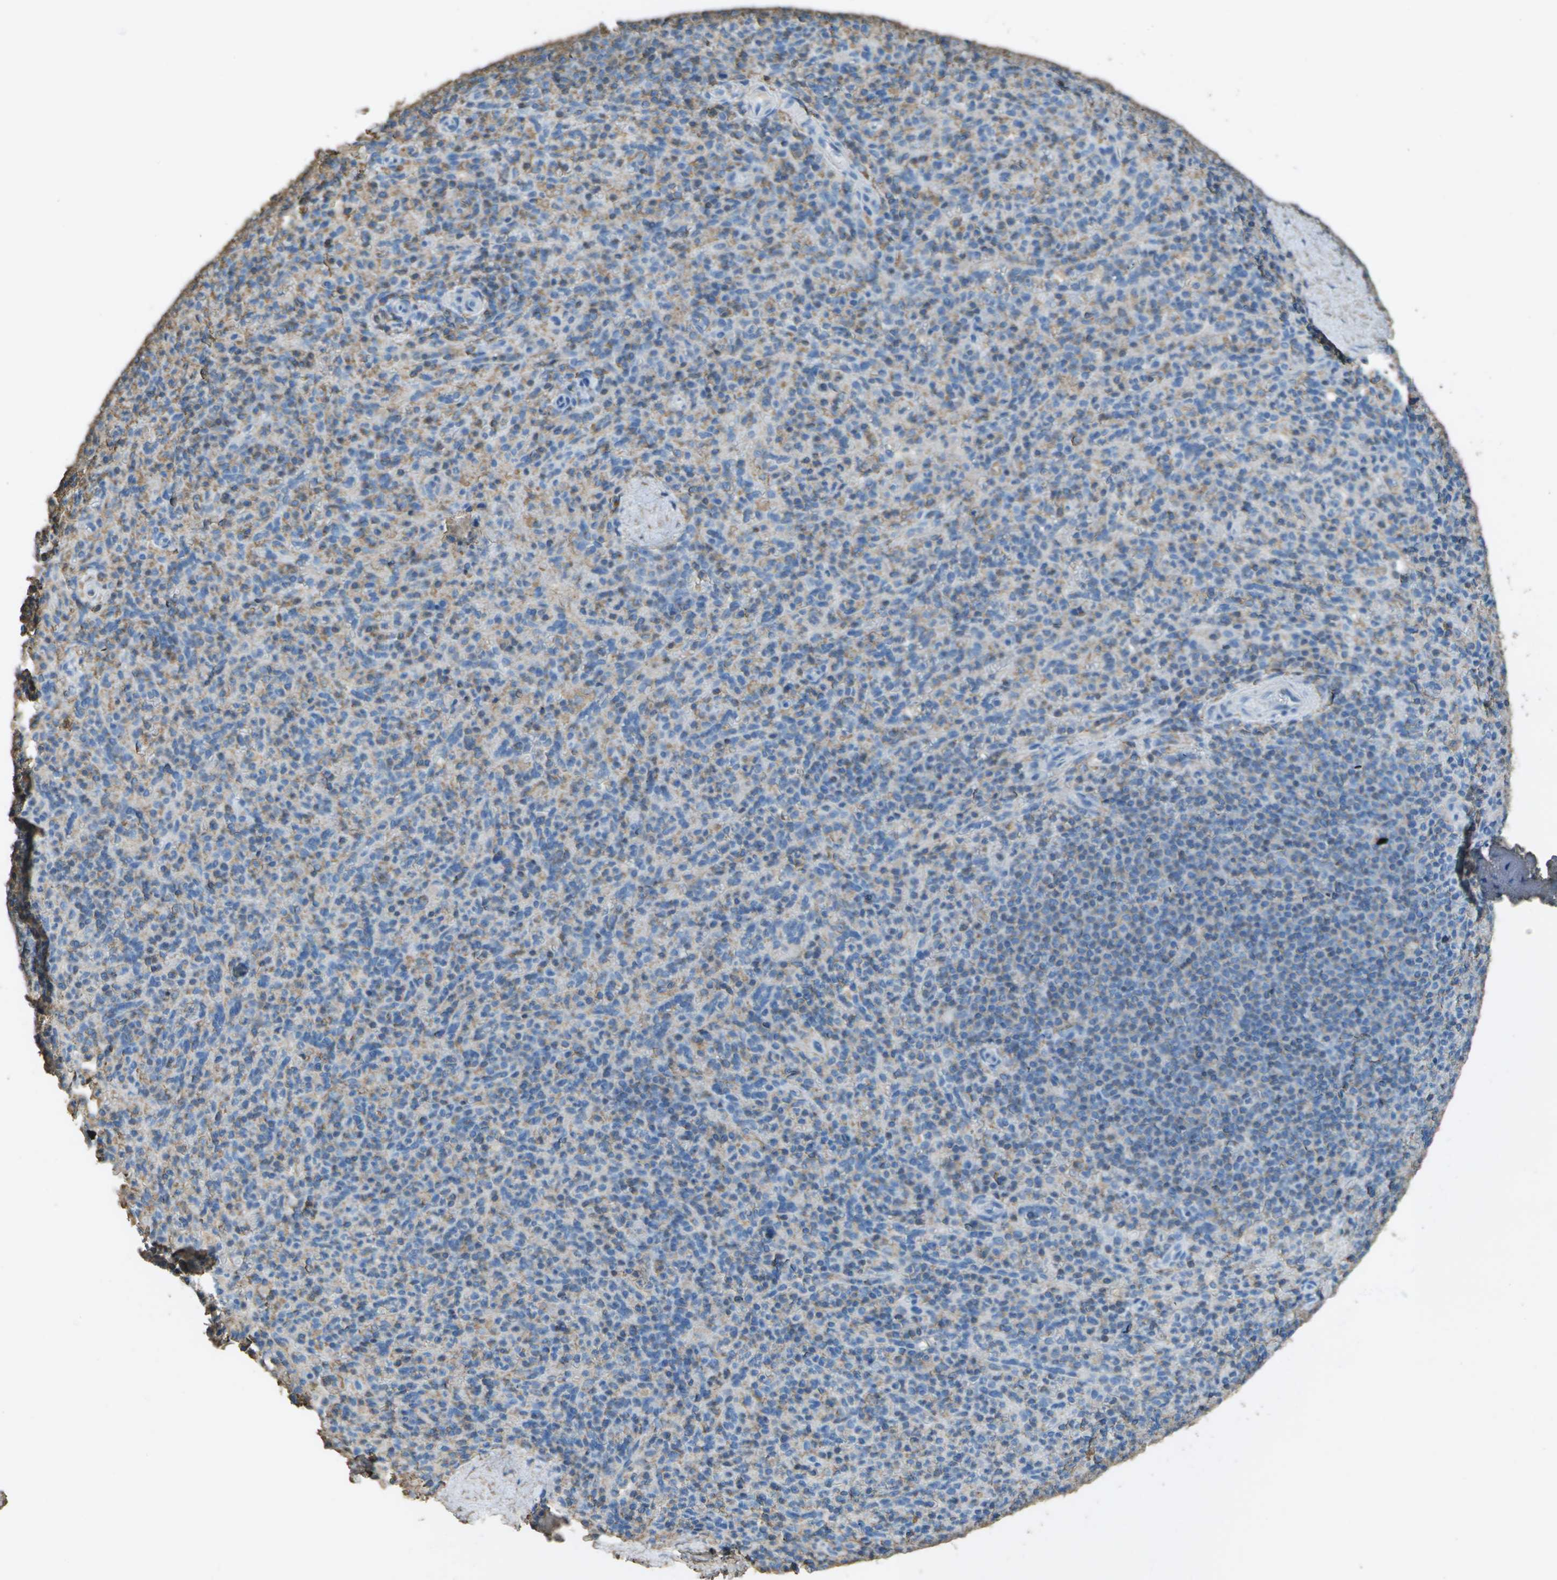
{"staining": {"intensity": "weak", "quantity": "25%-75%", "location": "cytoplasmic/membranous"}, "tissue": "spleen", "cell_type": "Cells in red pulp", "image_type": "normal", "snomed": [{"axis": "morphology", "description": "Normal tissue, NOS"}, {"axis": "topography", "description": "Spleen"}], "caption": "Immunohistochemistry (IHC) photomicrograph of benign human spleen stained for a protein (brown), which displays low levels of weak cytoplasmic/membranous positivity in about 25%-75% of cells in red pulp.", "gene": "CYP4F11", "patient": {"sex": "male", "age": 36}}